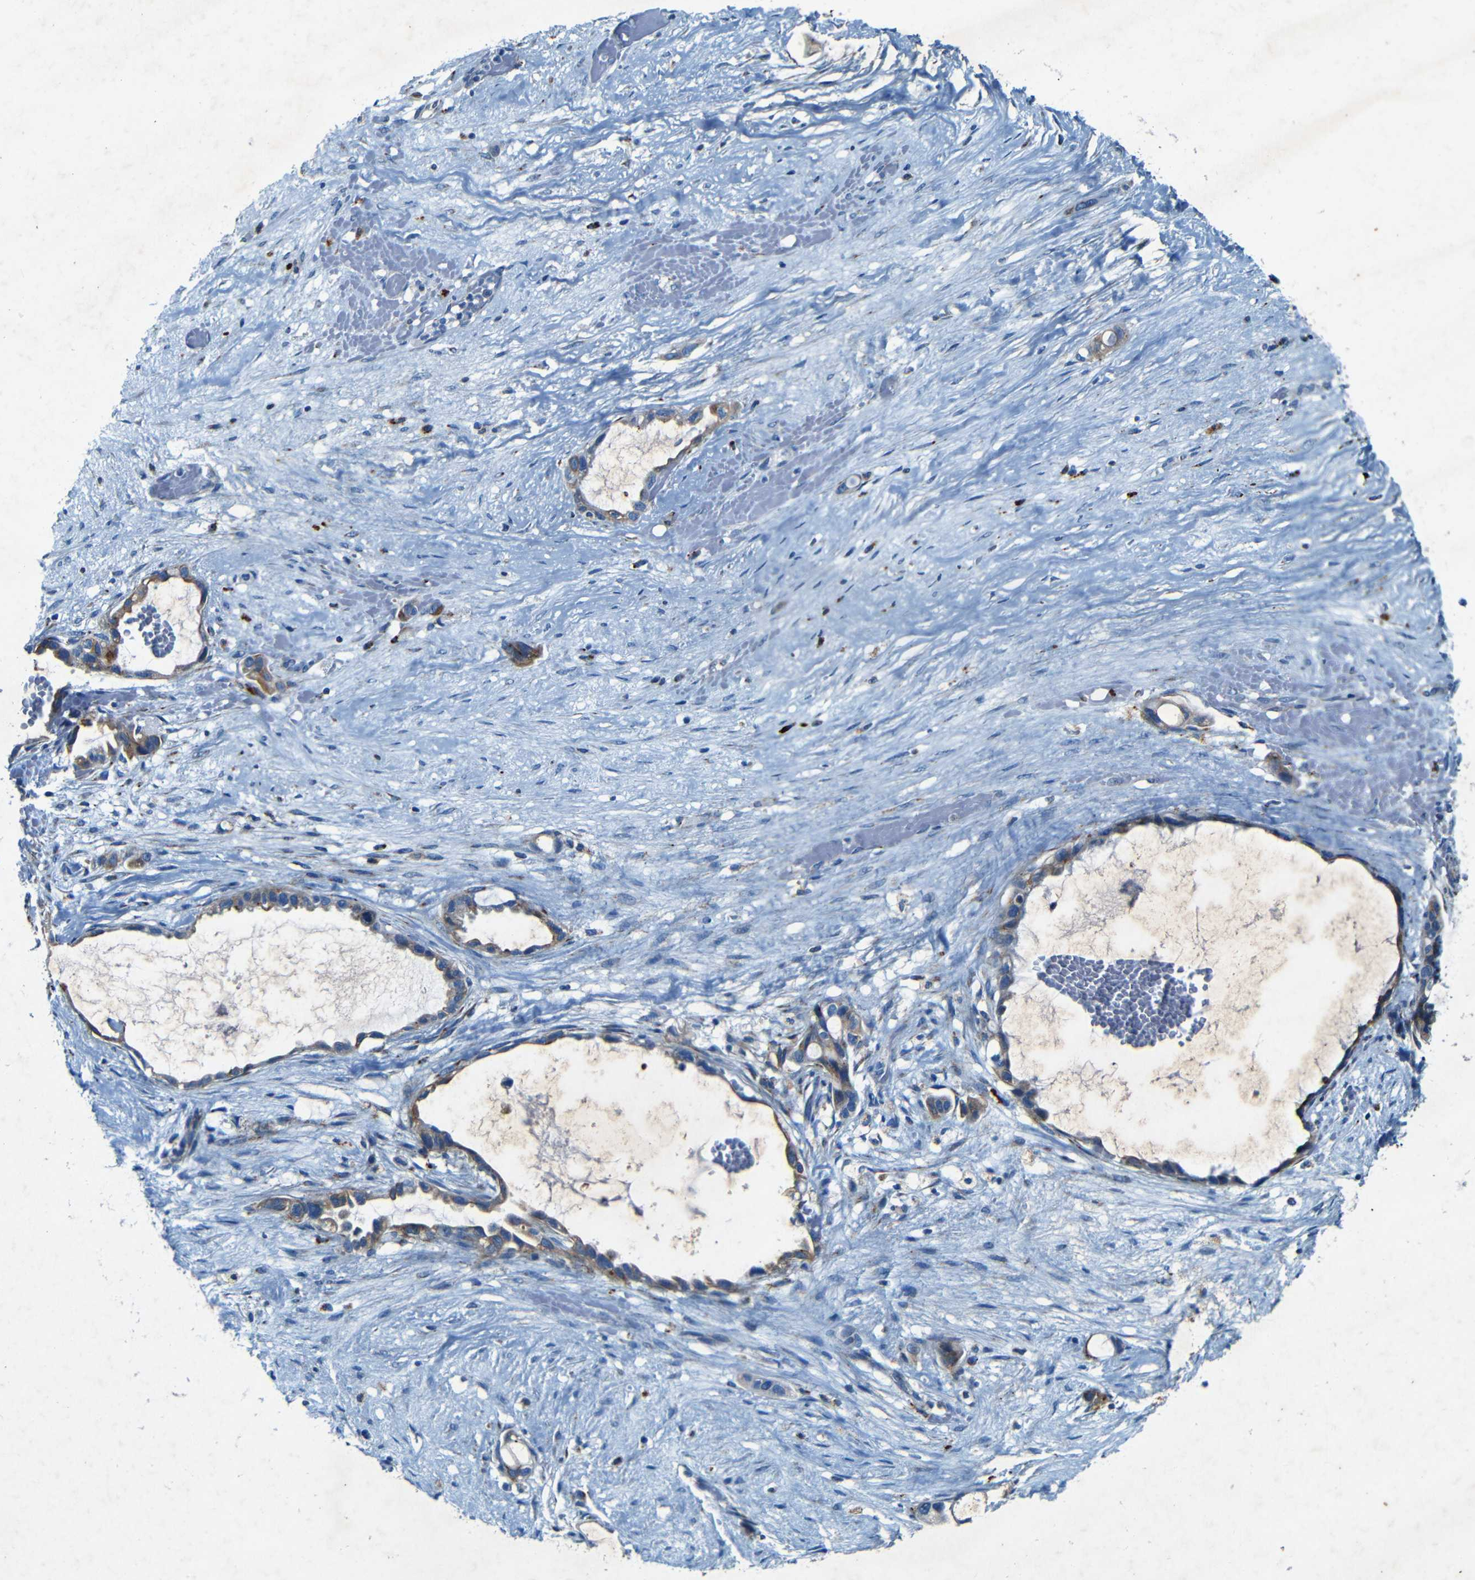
{"staining": {"intensity": "moderate", "quantity": "<25%", "location": "cytoplasmic/membranous"}, "tissue": "liver cancer", "cell_type": "Tumor cells", "image_type": "cancer", "snomed": [{"axis": "morphology", "description": "Cholangiocarcinoma"}, {"axis": "topography", "description": "Liver"}], "caption": "Liver cancer stained with a brown dye displays moderate cytoplasmic/membranous positive staining in approximately <25% of tumor cells.", "gene": "WSCD2", "patient": {"sex": "female", "age": 65}}